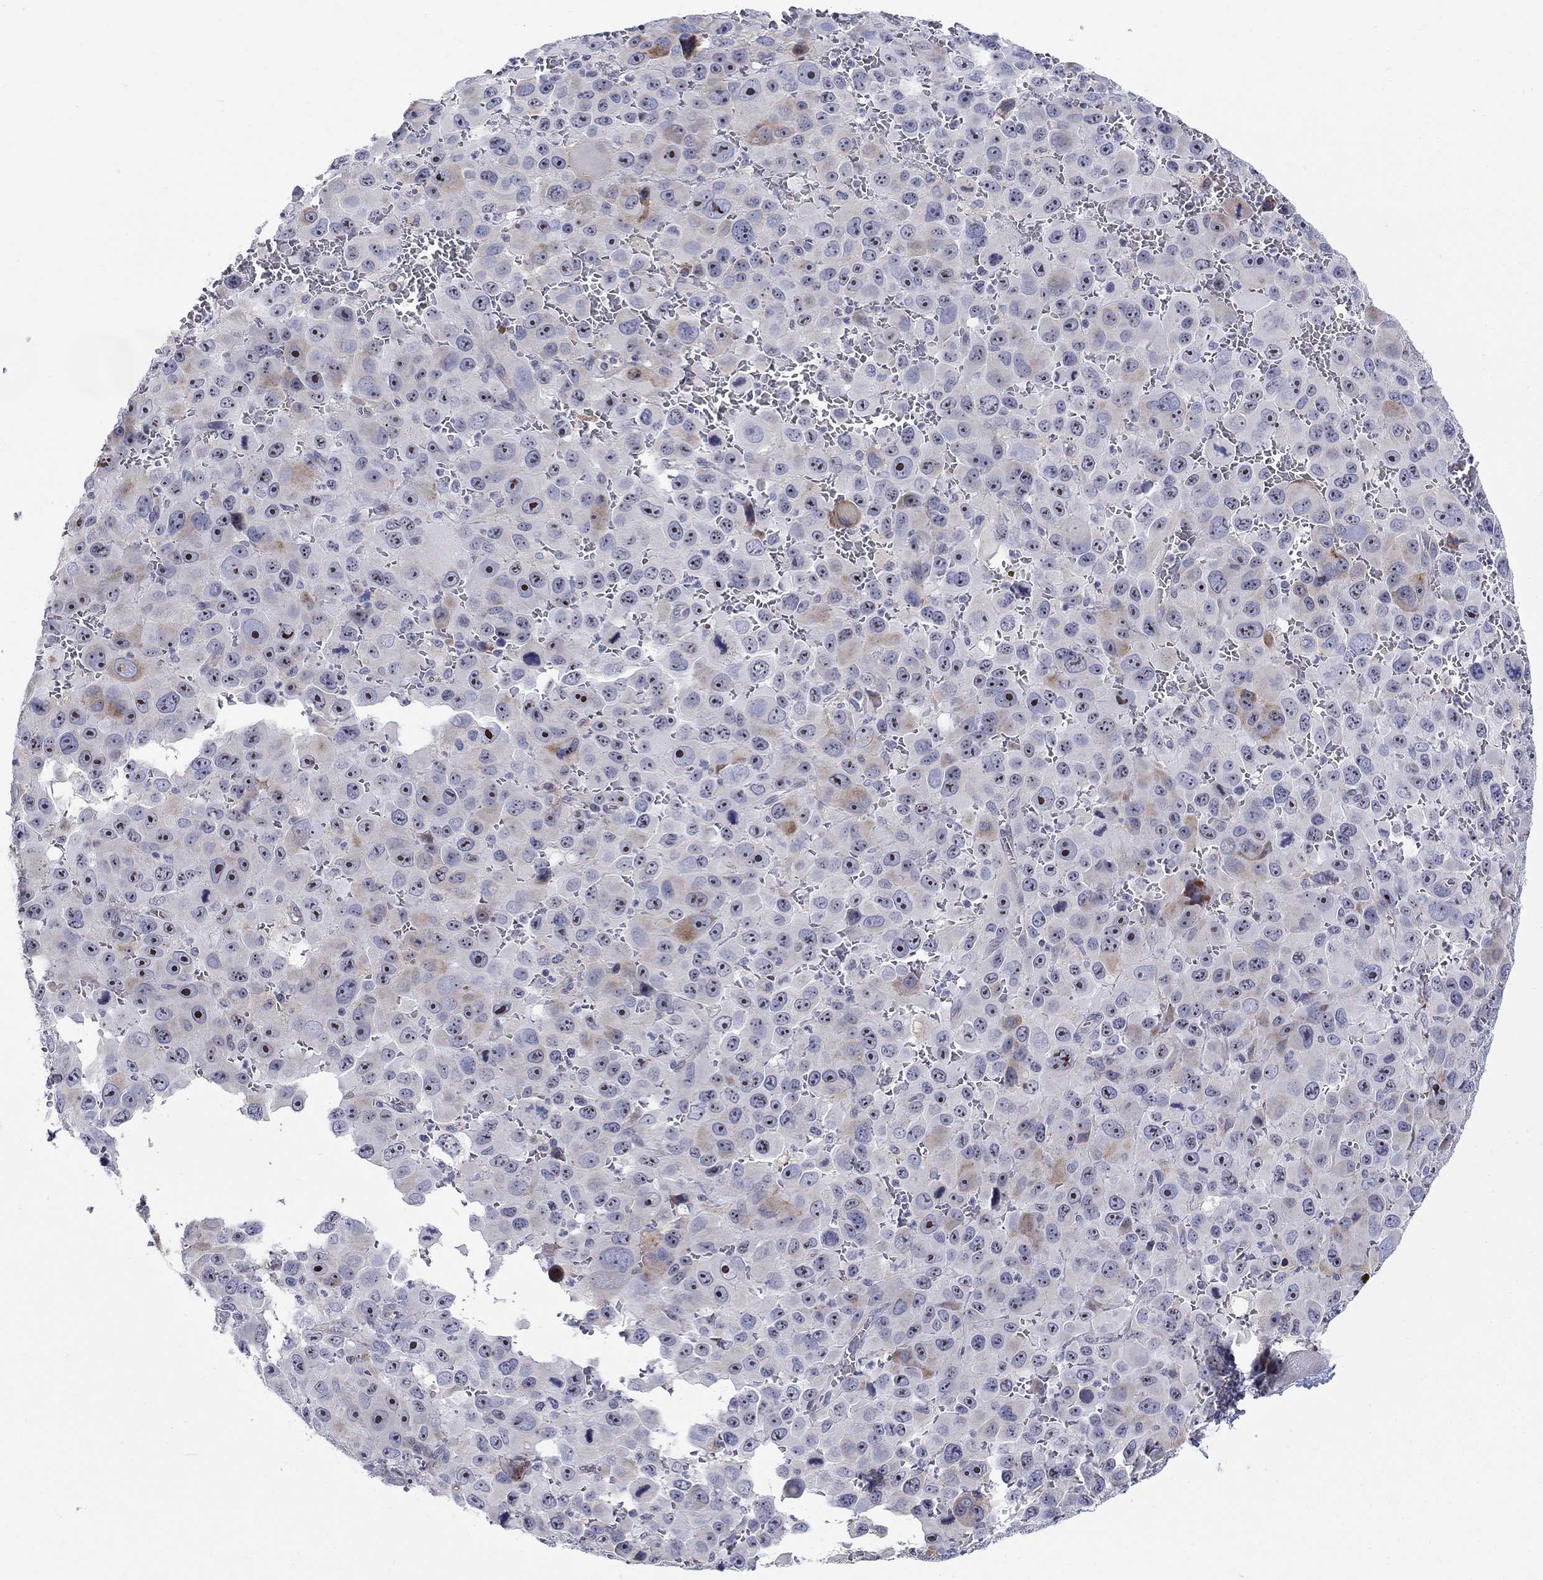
{"staining": {"intensity": "weak", "quantity": "<25%", "location": "cytoplasmic/membranous"}, "tissue": "melanoma", "cell_type": "Tumor cells", "image_type": "cancer", "snomed": [{"axis": "morphology", "description": "Malignant melanoma, NOS"}, {"axis": "topography", "description": "Skin"}], "caption": "This micrograph is of melanoma stained with immunohistochemistry (IHC) to label a protein in brown with the nuclei are counter-stained blue. There is no staining in tumor cells.", "gene": "QRFPR", "patient": {"sex": "female", "age": 91}}